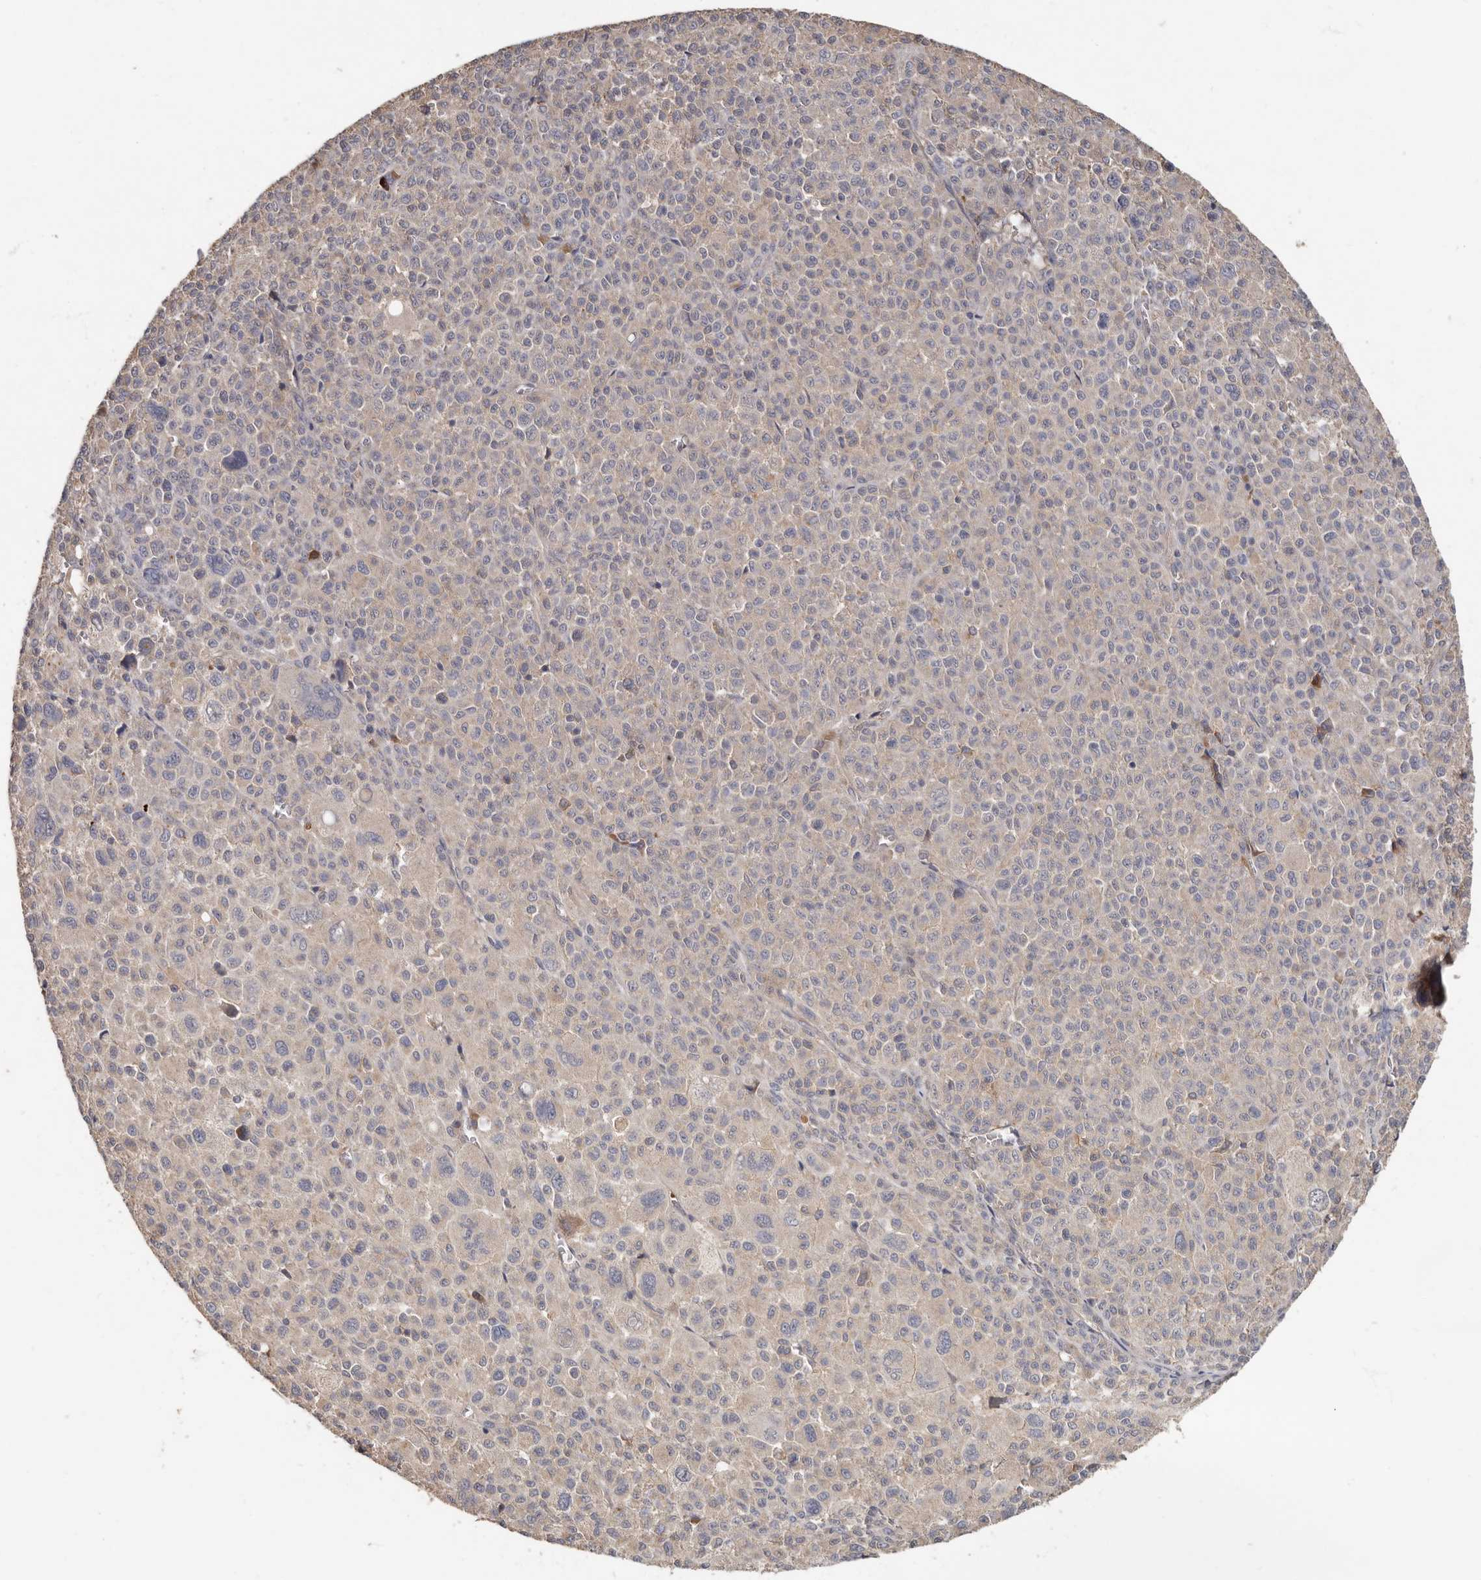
{"staining": {"intensity": "weak", "quantity": "25%-75%", "location": "cytoplasmic/membranous"}, "tissue": "melanoma", "cell_type": "Tumor cells", "image_type": "cancer", "snomed": [{"axis": "morphology", "description": "Malignant melanoma, Metastatic site"}, {"axis": "topography", "description": "Skin"}], "caption": "Immunohistochemistry (IHC) staining of malignant melanoma (metastatic site), which reveals low levels of weak cytoplasmic/membranous expression in about 25%-75% of tumor cells indicating weak cytoplasmic/membranous protein expression. The staining was performed using DAB (brown) for protein detection and nuclei were counterstained in hematoxylin (blue).", "gene": "KIF26B", "patient": {"sex": "female", "age": 74}}